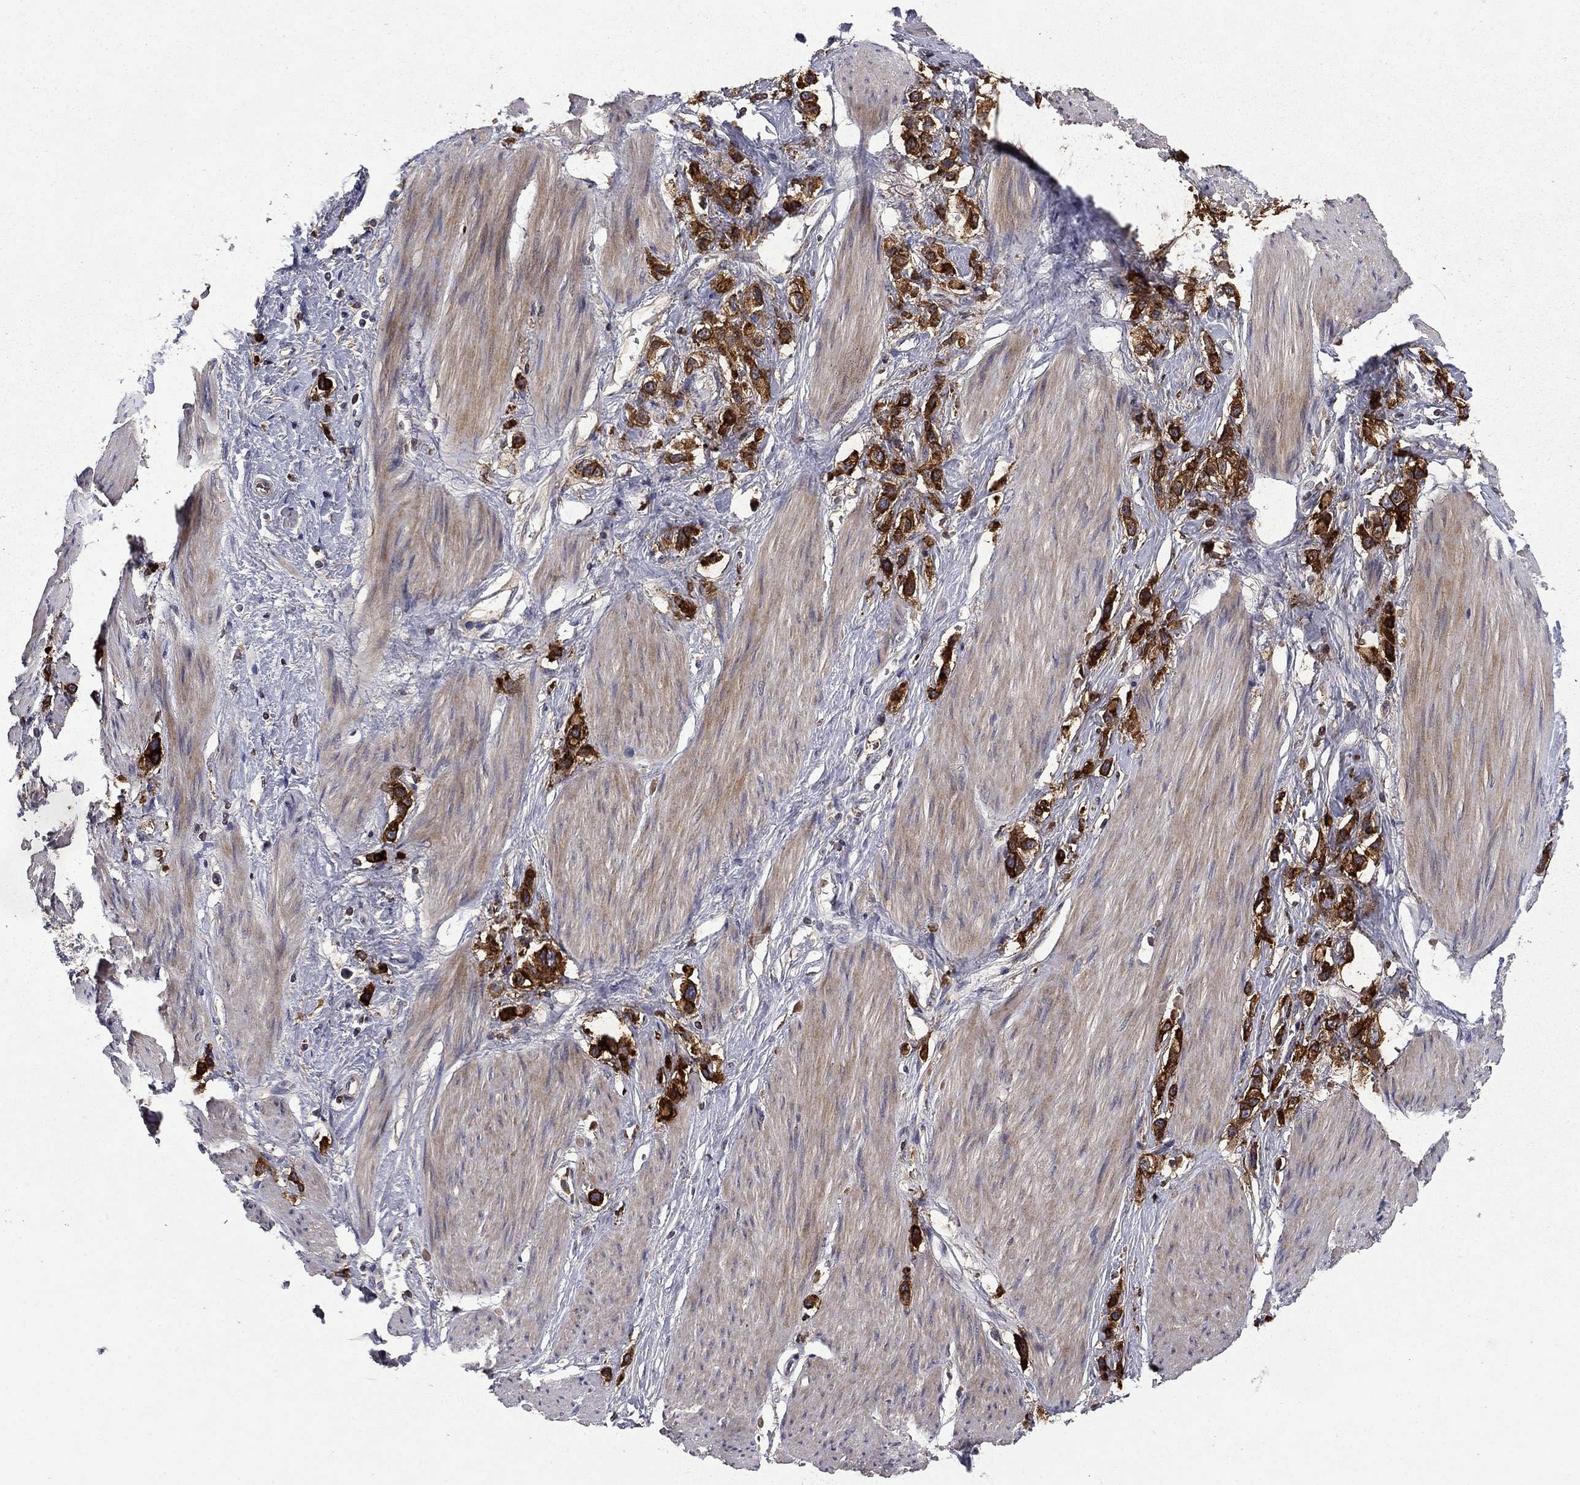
{"staining": {"intensity": "strong", "quantity": ">75%", "location": "cytoplasmic/membranous"}, "tissue": "stomach cancer", "cell_type": "Tumor cells", "image_type": "cancer", "snomed": [{"axis": "morphology", "description": "Normal tissue, NOS"}, {"axis": "morphology", "description": "Adenocarcinoma, NOS"}, {"axis": "morphology", "description": "Adenocarcinoma, High grade"}, {"axis": "topography", "description": "Stomach, upper"}, {"axis": "topography", "description": "Stomach"}], "caption": "Stomach adenocarcinoma (high-grade) tissue shows strong cytoplasmic/membranous positivity in about >75% of tumor cells", "gene": "CEACAM7", "patient": {"sex": "female", "age": 65}}